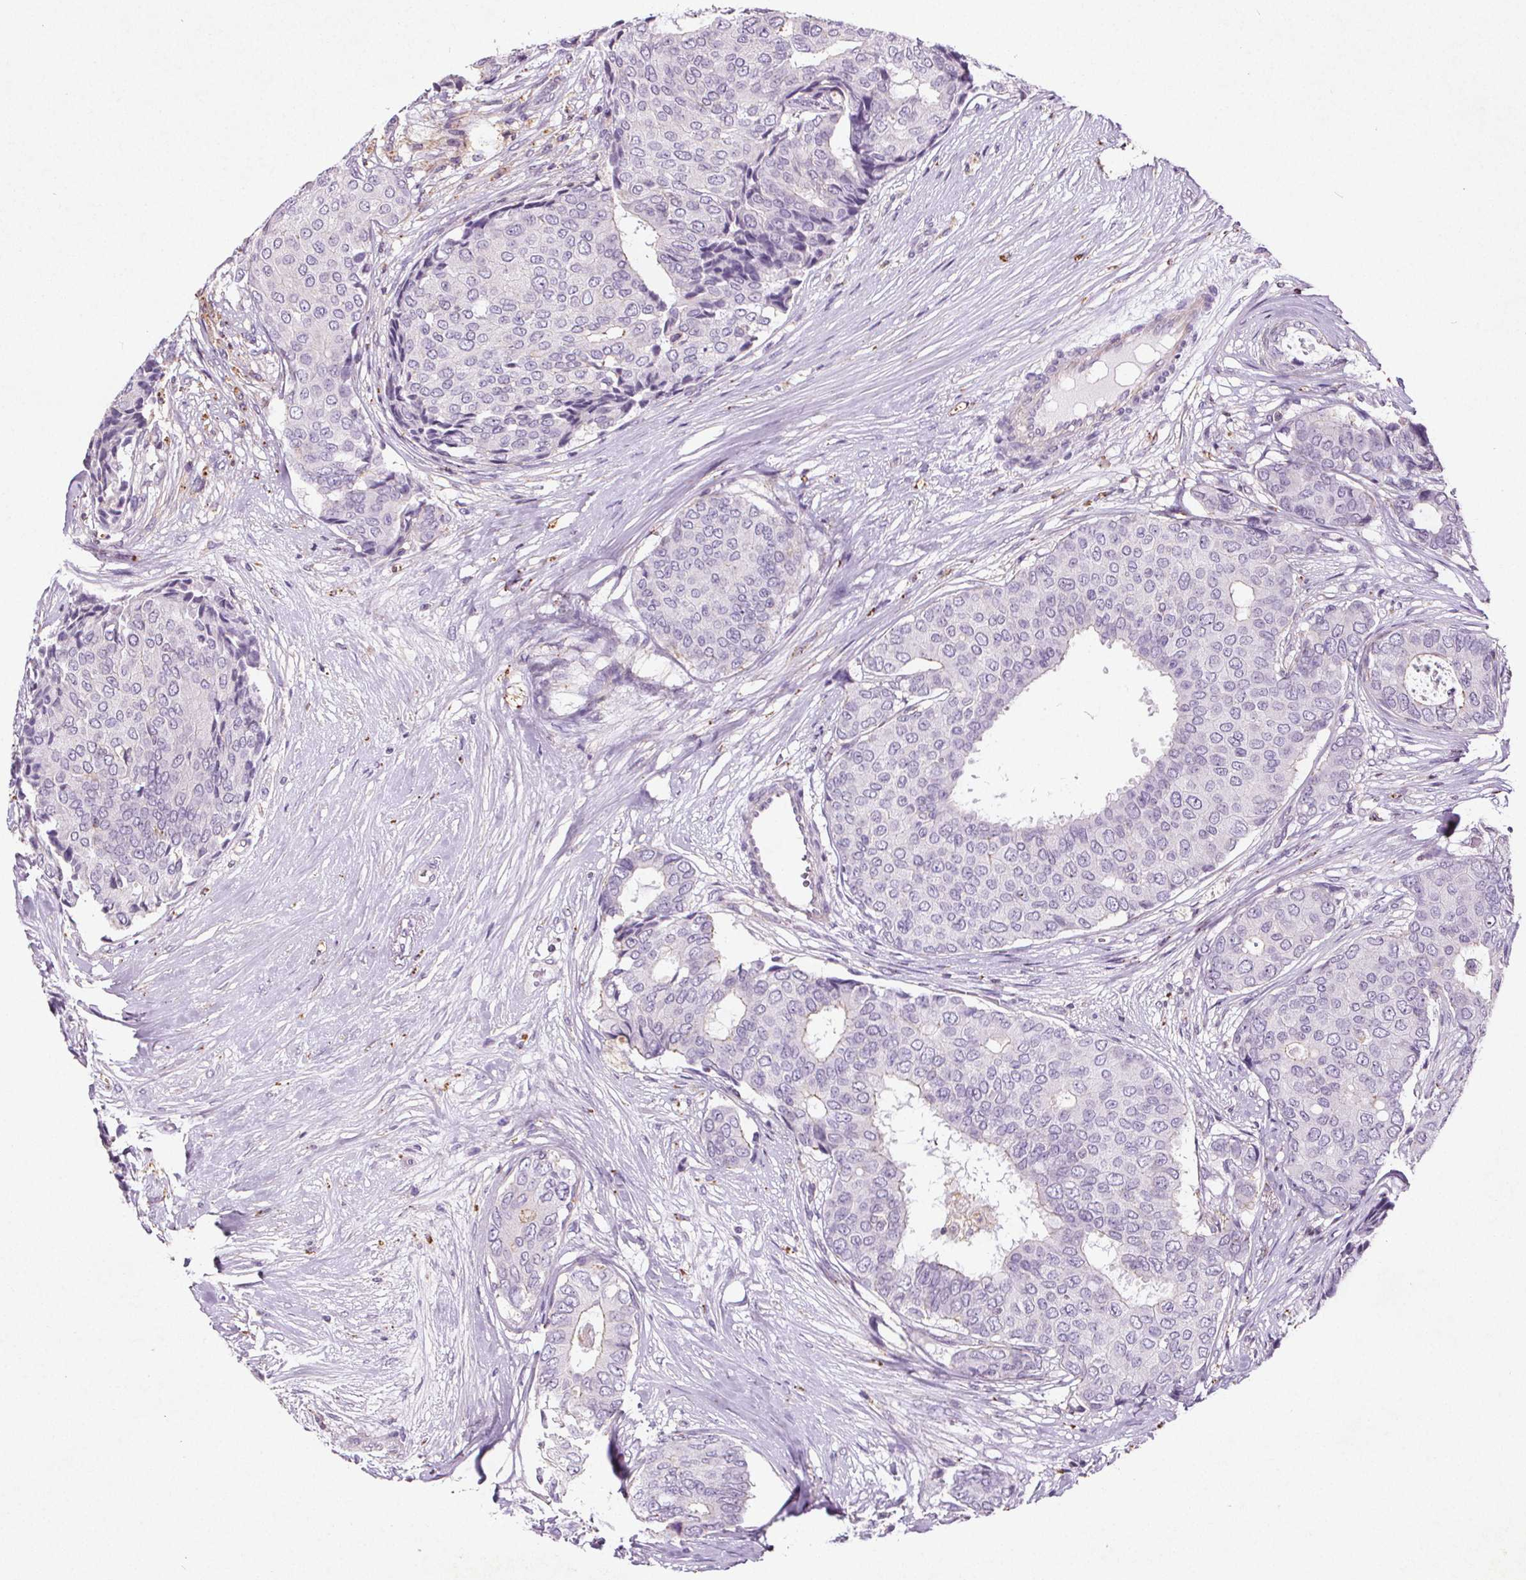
{"staining": {"intensity": "negative", "quantity": "none", "location": "none"}, "tissue": "breast cancer", "cell_type": "Tumor cells", "image_type": "cancer", "snomed": [{"axis": "morphology", "description": "Duct carcinoma"}, {"axis": "topography", "description": "Breast"}], "caption": "High magnification brightfield microscopy of infiltrating ductal carcinoma (breast) stained with DAB (brown) and counterstained with hematoxylin (blue): tumor cells show no significant expression.", "gene": "C19orf84", "patient": {"sex": "female", "age": 75}}